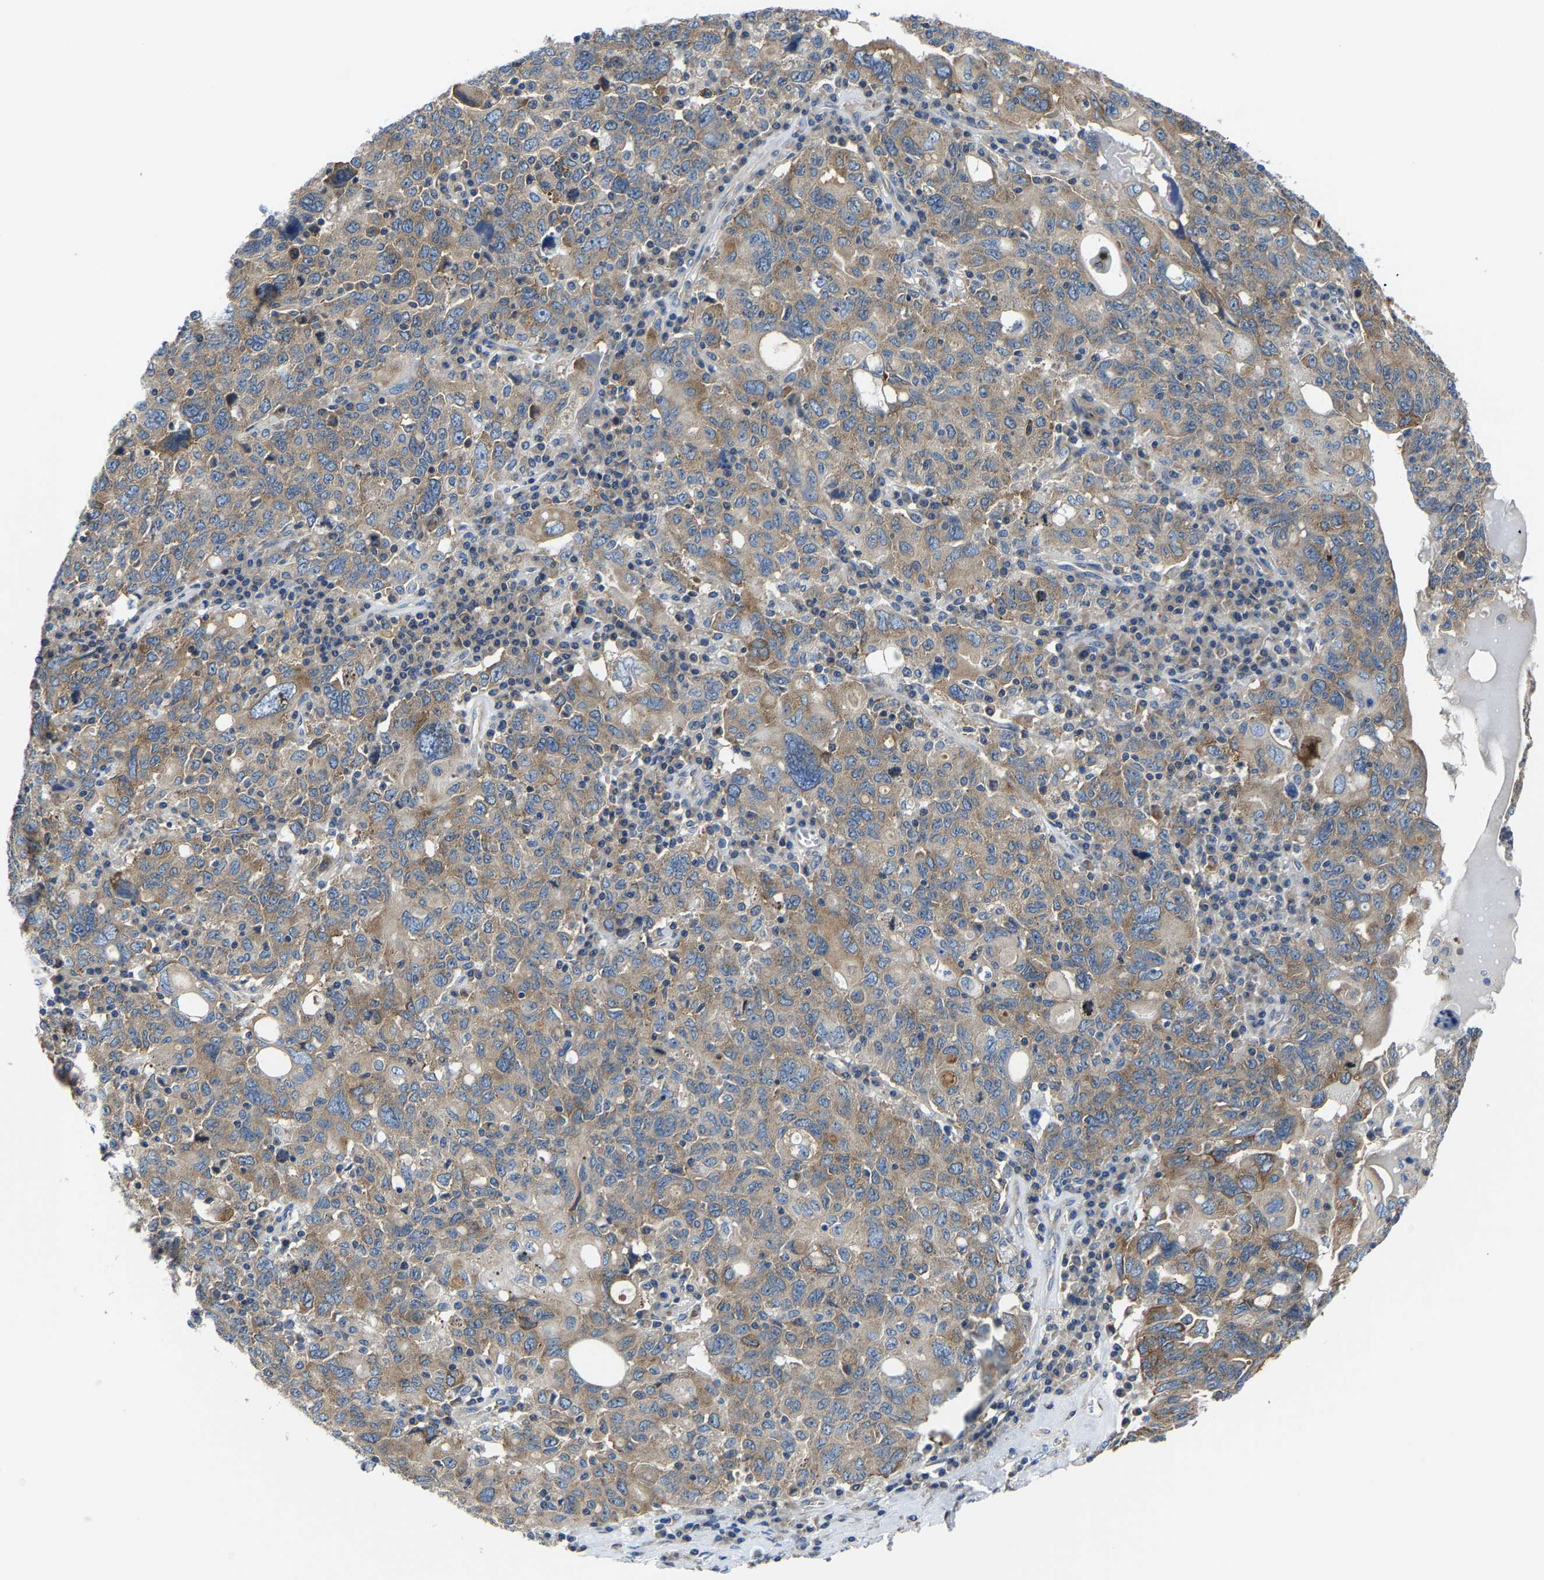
{"staining": {"intensity": "moderate", "quantity": ">75%", "location": "cytoplasmic/membranous"}, "tissue": "ovarian cancer", "cell_type": "Tumor cells", "image_type": "cancer", "snomed": [{"axis": "morphology", "description": "Carcinoma, endometroid"}, {"axis": "topography", "description": "Ovary"}], "caption": "Endometroid carcinoma (ovarian) tissue displays moderate cytoplasmic/membranous staining in about >75% of tumor cells, visualized by immunohistochemistry.", "gene": "G3BP2", "patient": {"sex": "female", "age": 62}}